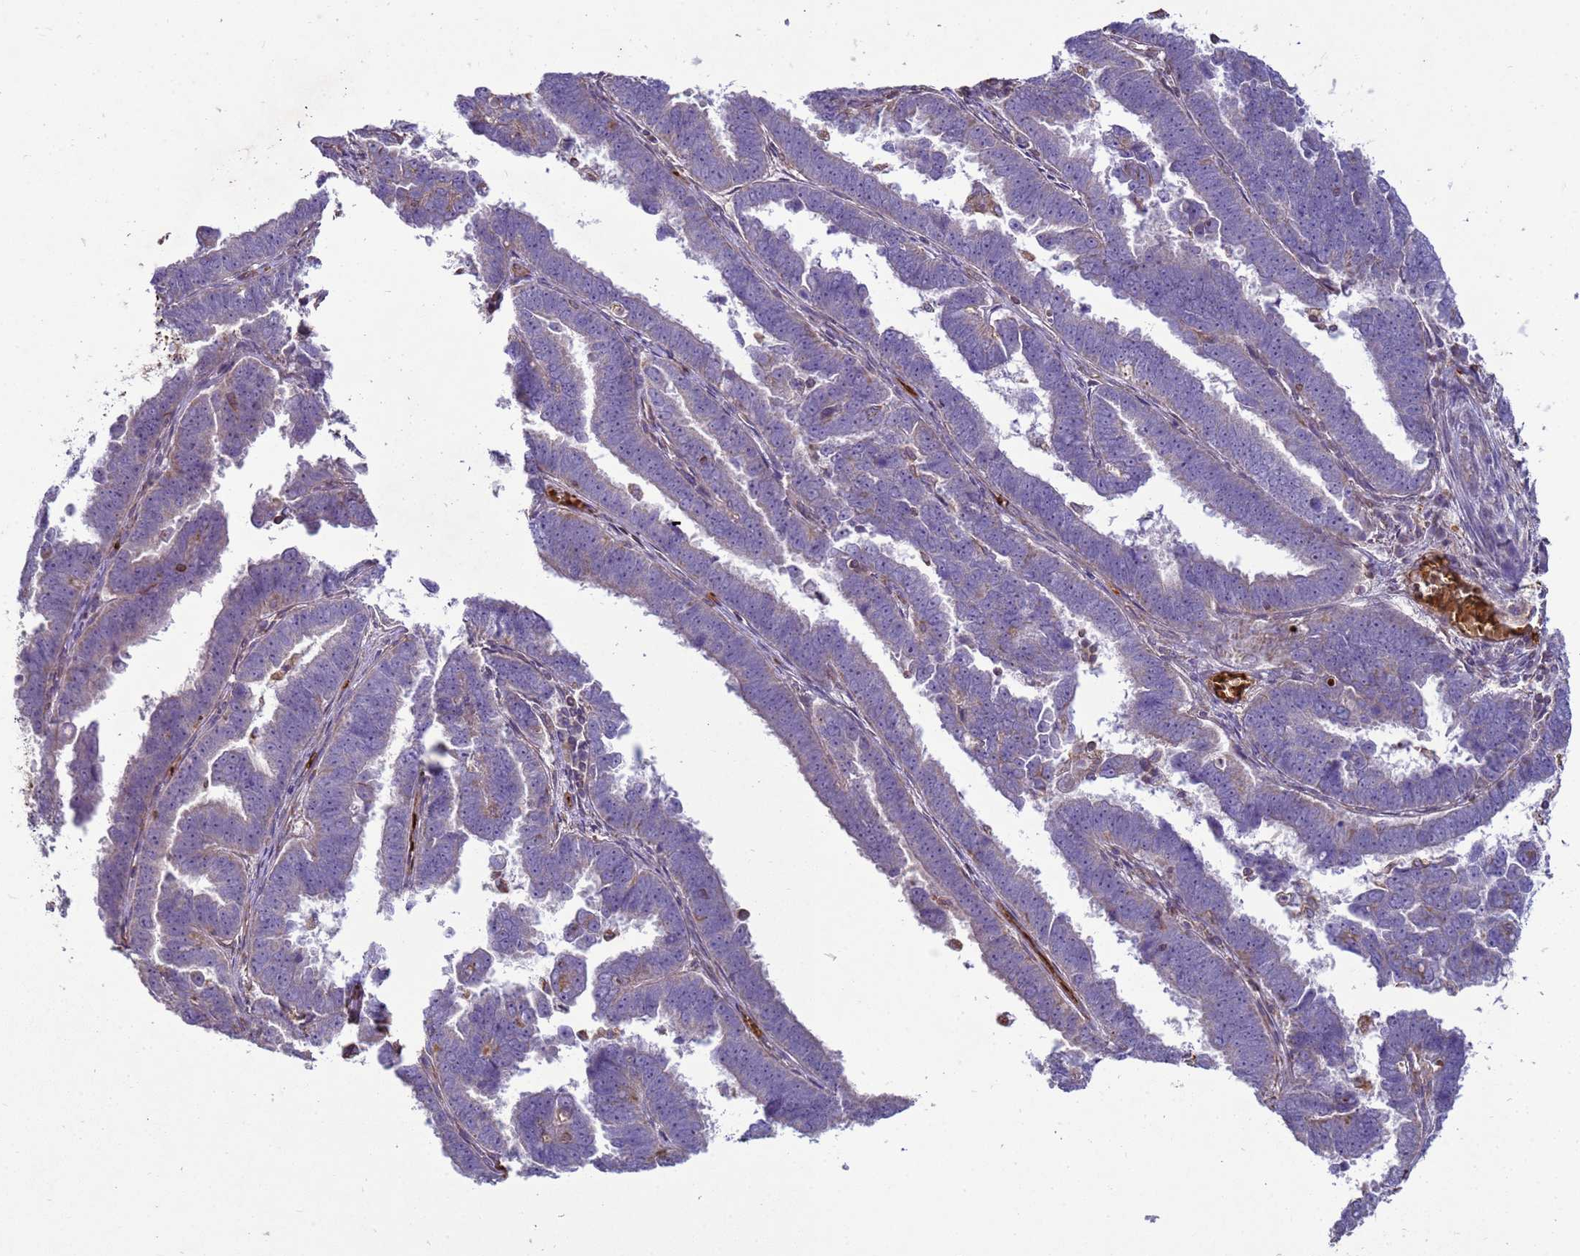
{"staining": {"intensity": "weak", "quantity": "<25%", "location": "cytoplasmic/membranous"}, "tissue": "endometrial cancer", "cell_type": "Tumor cells", "image_type": "cancer", "snomed": [{"axis": "morphology", "description": "Adenocarcinoma, NOS"}, {"axis": "topography", "description": "Endometrium"}], "caption": "An IHC photomicrograph of endometrial cancer (adenocarcinoma) is shown. There is no staining in tumor cells of endometrial cancer (adenocarcinoma).", "gene": "SGIP1", "patient": {"sex": "female", "age": 75}}